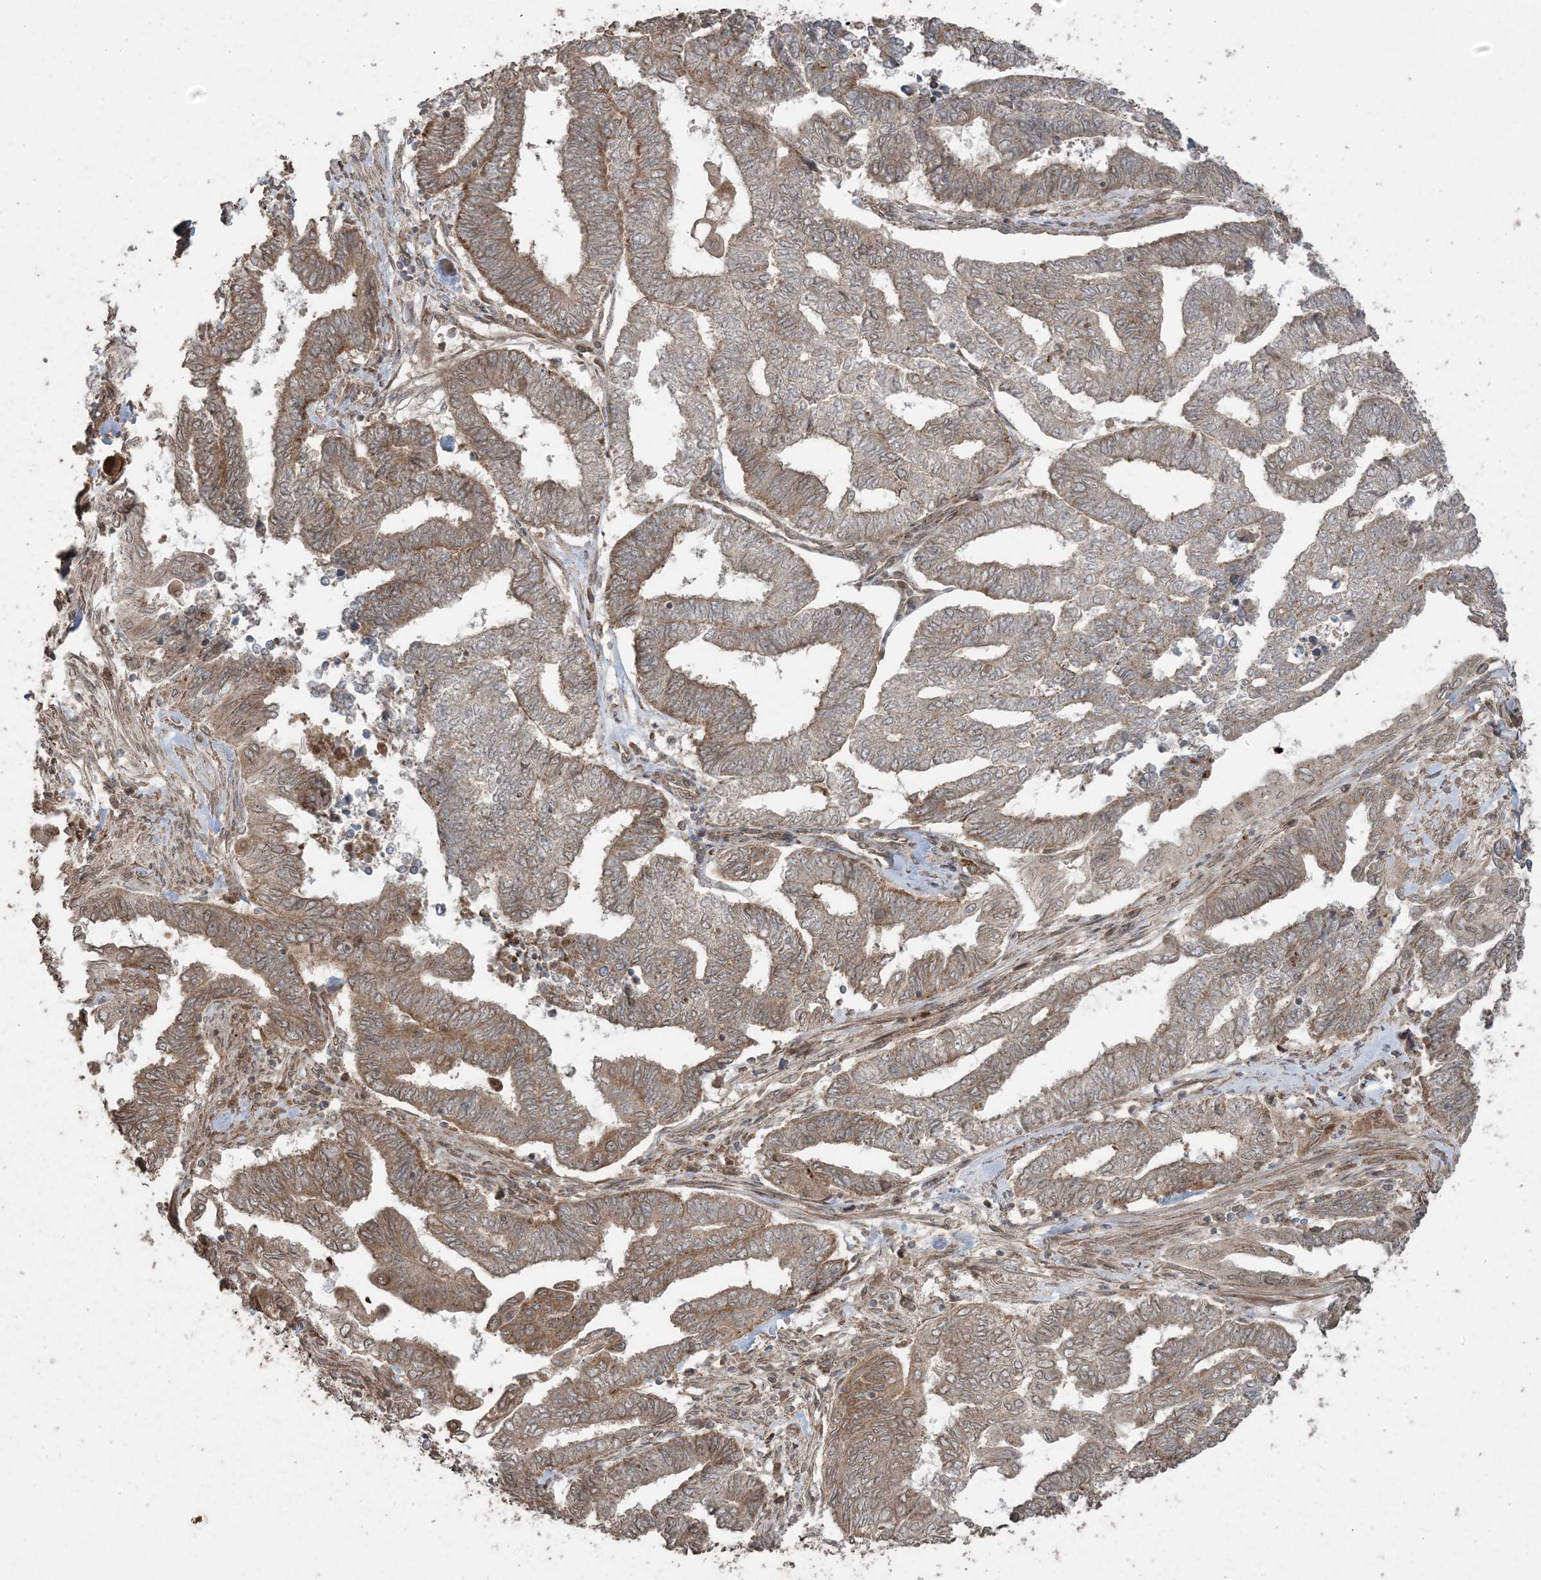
{"staining": {"intensity": "moderate", "quantity": ">75%", "location": "cytoplasmic/membranous"}, "tissue": "endometrial cancer", "cell_type": "Tumor cells", "image_type": "cancer", "snomed": [{"axis": "morphology", "description": "Adenocarcinoma, NOS"}, {"axis": "topography", "description": "Uterus"}, {"axis": "topography", "description": "Endometrium"}], "caption": "Adenocarcinoma (endometrial) was stained to show a protein in brown. There is medium levels of moderate cytoplasmic/membranous positivity in approximately >75% of tumor cells. The staining is performed using DAB (3,3'-diaminobenzidine) brown chromogen to label protein expression. The nuclei are counter-stained blue using hematoxylin.", "gene": "DDX19B", "patient": {"sex": "female", "age": 70}}